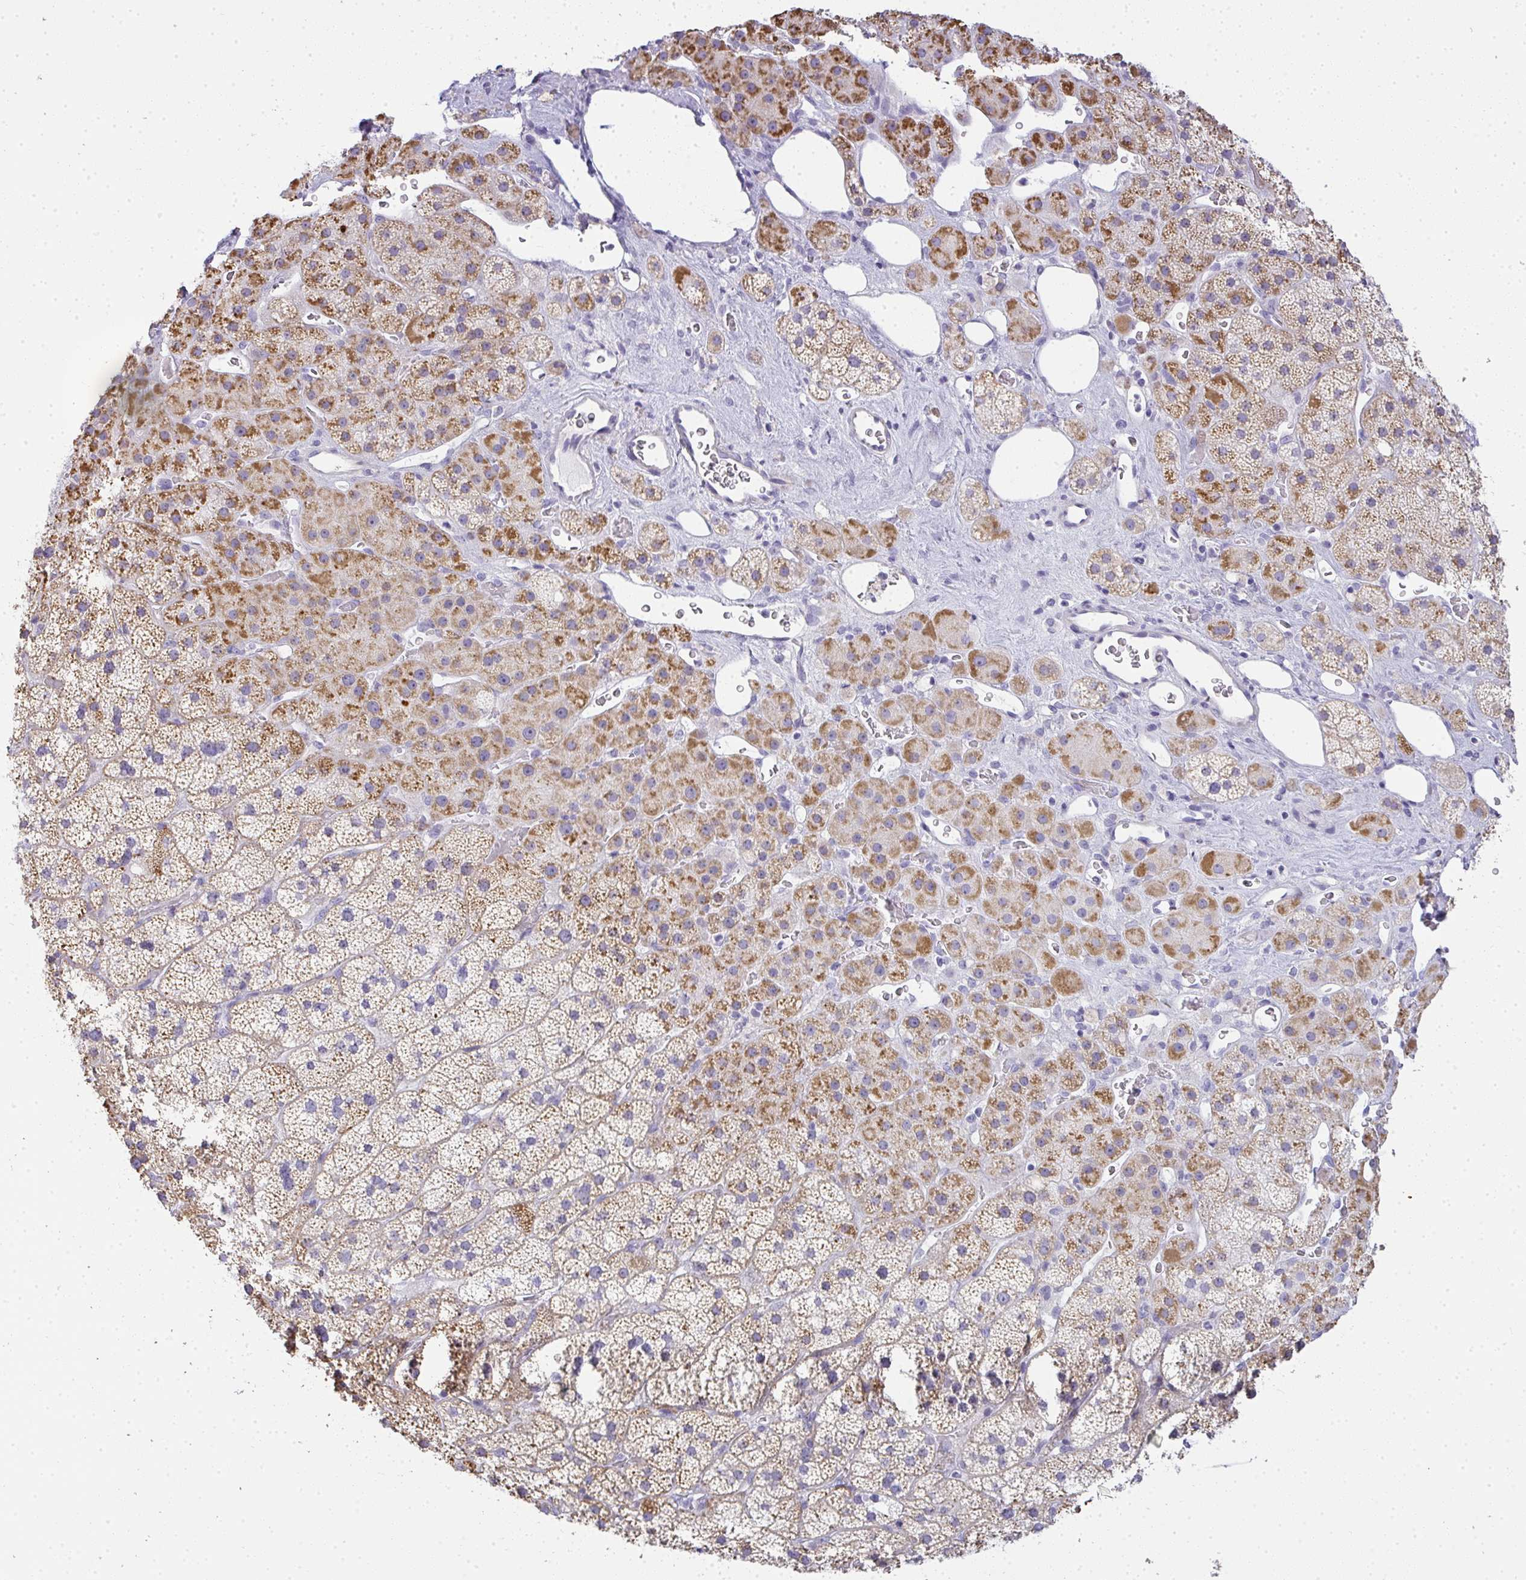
{"staining": {"intensity": "moderate", "quantity": "25%-75%", "location": "cytoplasmic/membranous"}, "tissue": "adrenal gland", "cell_type": "Glandular cells", "image_type": "normal", "snomed": [{"axis": "morphology", "description": "Normal tissue, NOS"}, {"axis": "topography", "description": "Adrenal gland"}], "caption": "Immunohistochemistry (IHC) histopathology image of normal adrenal gland stained for a protein (brown), which reveals medium levels of moderate cytoplasmic/membranous expression in about 25%-75% of glandular cells.", "gene": "GSDMB", "patient": {"sex": "male", "age": 57}}